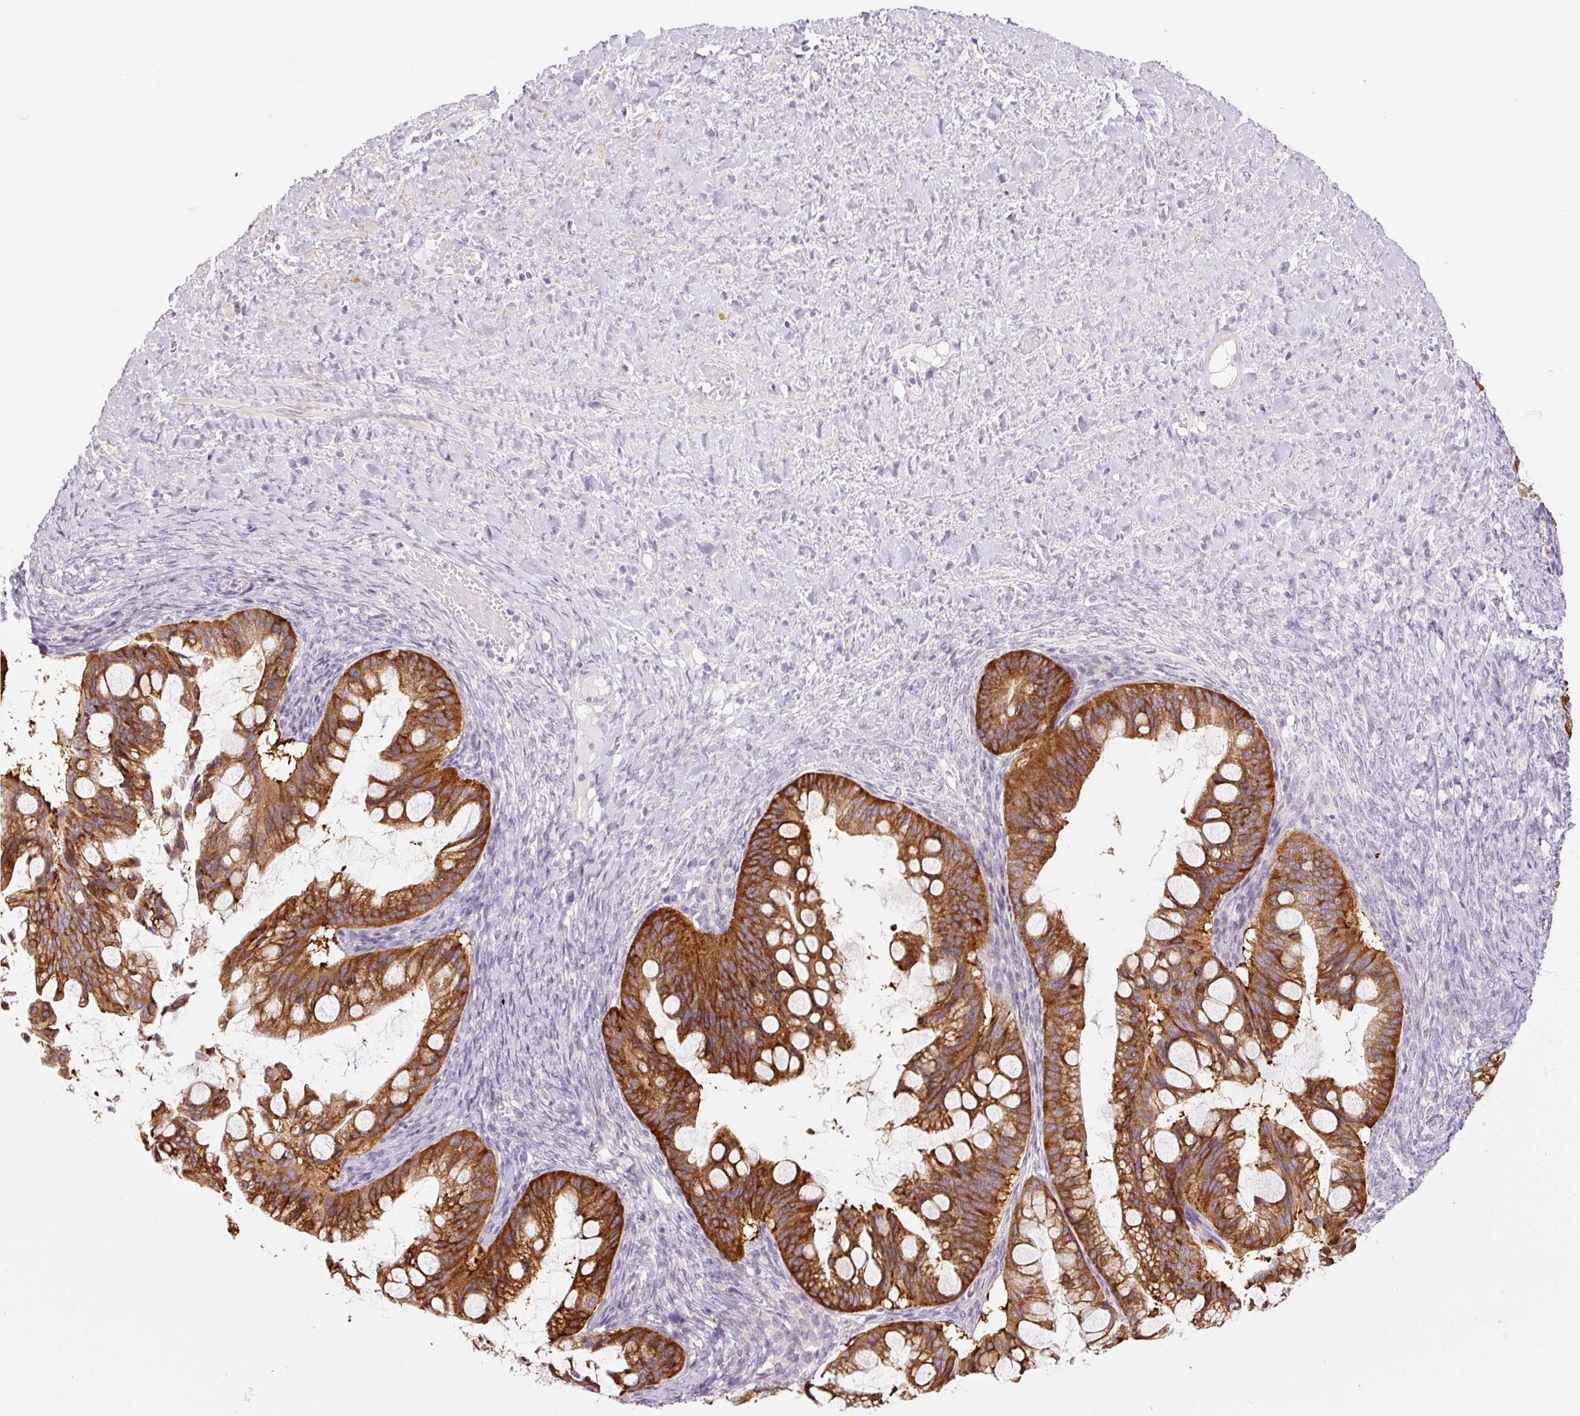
{"staining": {"intensity": "strong", "quantity": ">75%", "location": "cytoplasmic/membranous"}, "tissue": "ovarian cancer", "cell_type": "Tumor cells", "image_type": "cancer", "snomed": [{"axis": "morphology", "description": "Cystadenocarcinoma, mucinous, NOS"}, {"axis": "topography", "description": "Ovary"}], "caption": "Immunohistochemistry (IHC) micrograph of neoplastic tissue: ovarian cancer stained using immunohistochemistry (IHC) demonstrates high levels of strong protein expression localized specifically in the cytoplasmic/membranous of tumor cells, appearing as a cytoplasmic/membranous brown color.", "gene": "HAX1", "patient": {"sex": "female", "age": 73}}